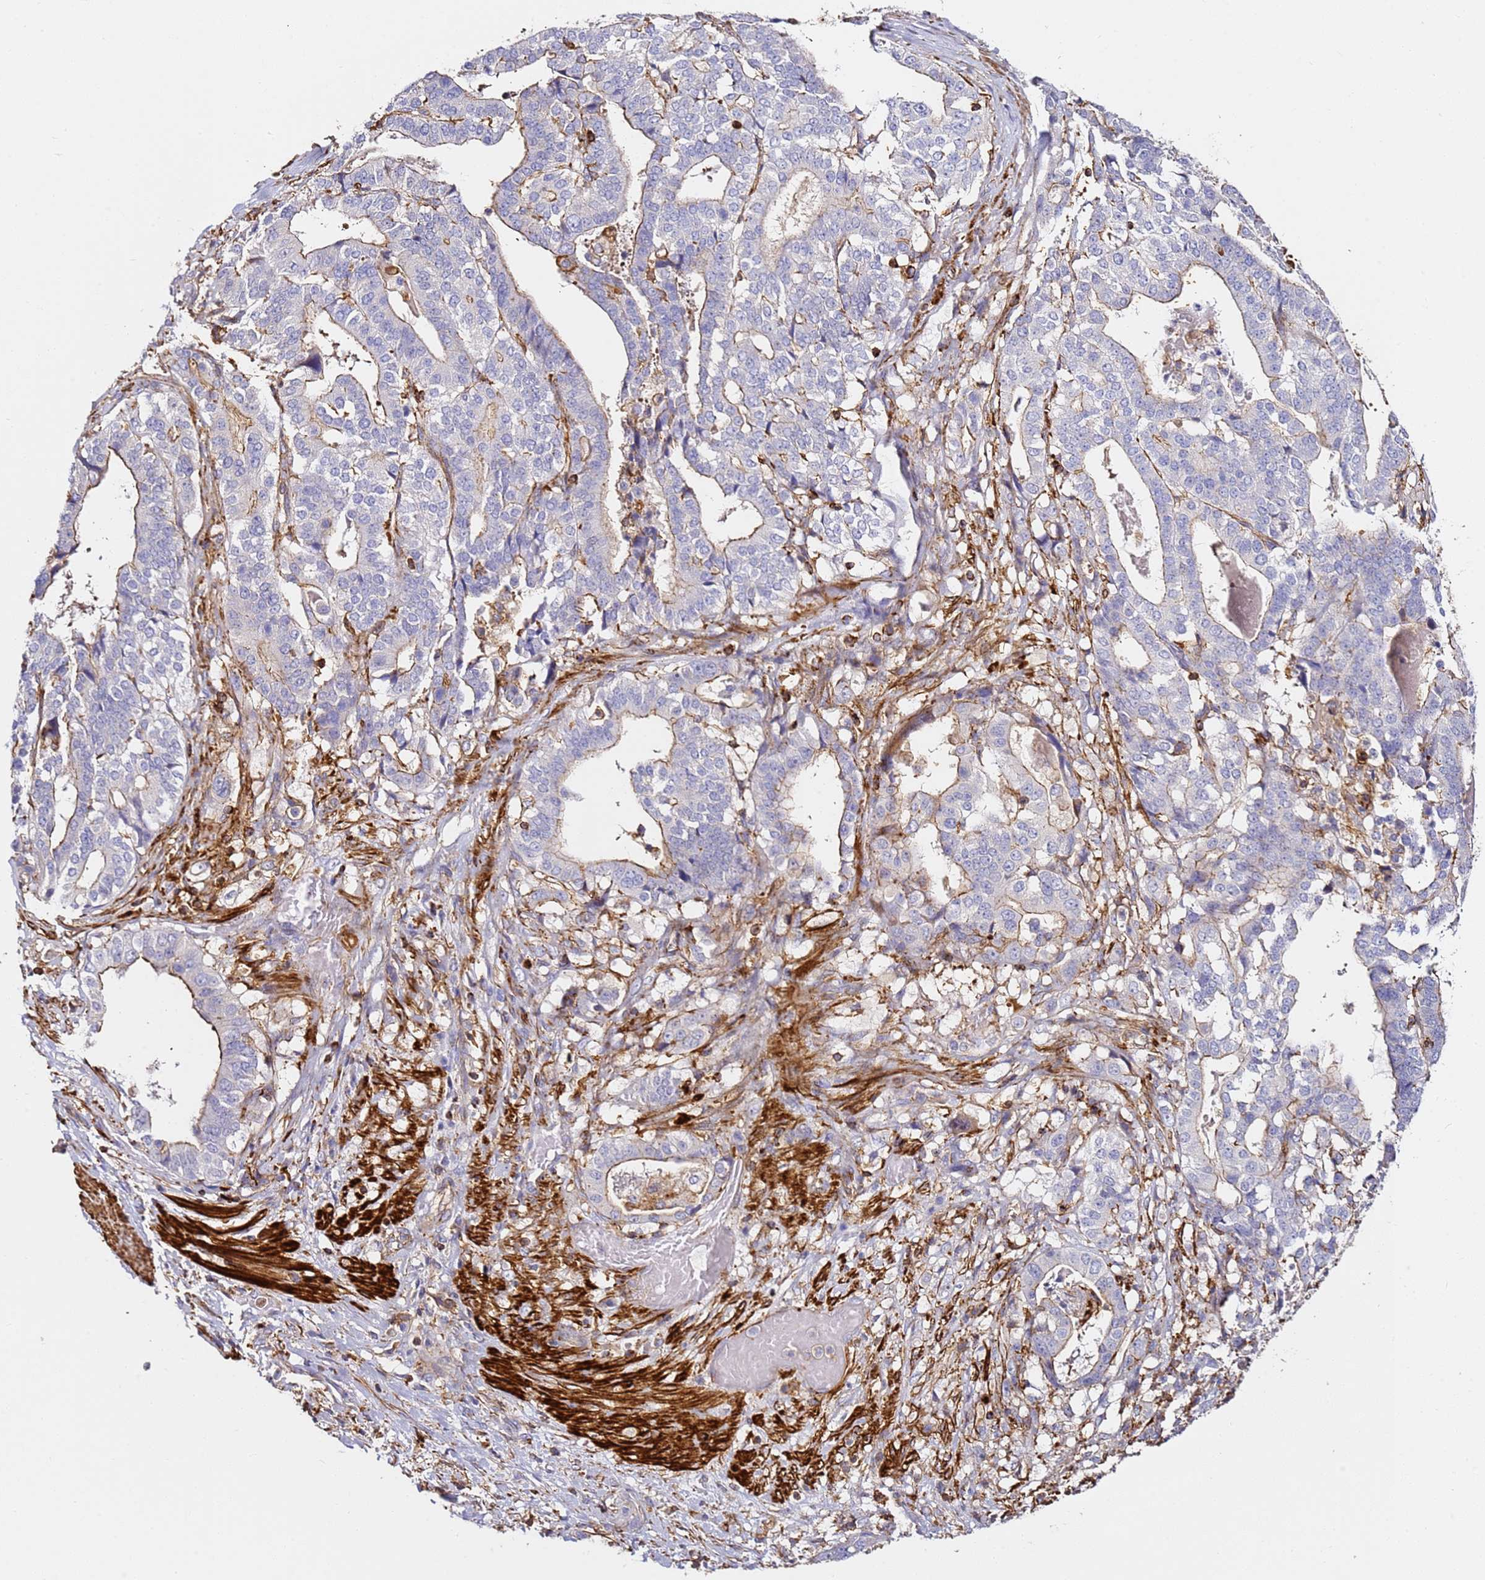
{"staining": {"intensity": "moderate", "quantity": "25%-75%", "location": "cytoplasmic/membranous"}, "tissue": "stomach cancer", "cell_type": "Tumor cells", "image_type": "cancer", "snomed": [{"axis": "morphology", "description": "Adenocarcinoma, NOS"}, {"axis": "topography", "description": "Stomach"}], "caption": "Immunohistochemical staining of stomach cancer displays medium levels of moderate cytoplasmic/membranous positivity in about 25%-75% of tumor cells.", "gene": "ZNF671", "patient": {"sex": "male", "age": 48}}